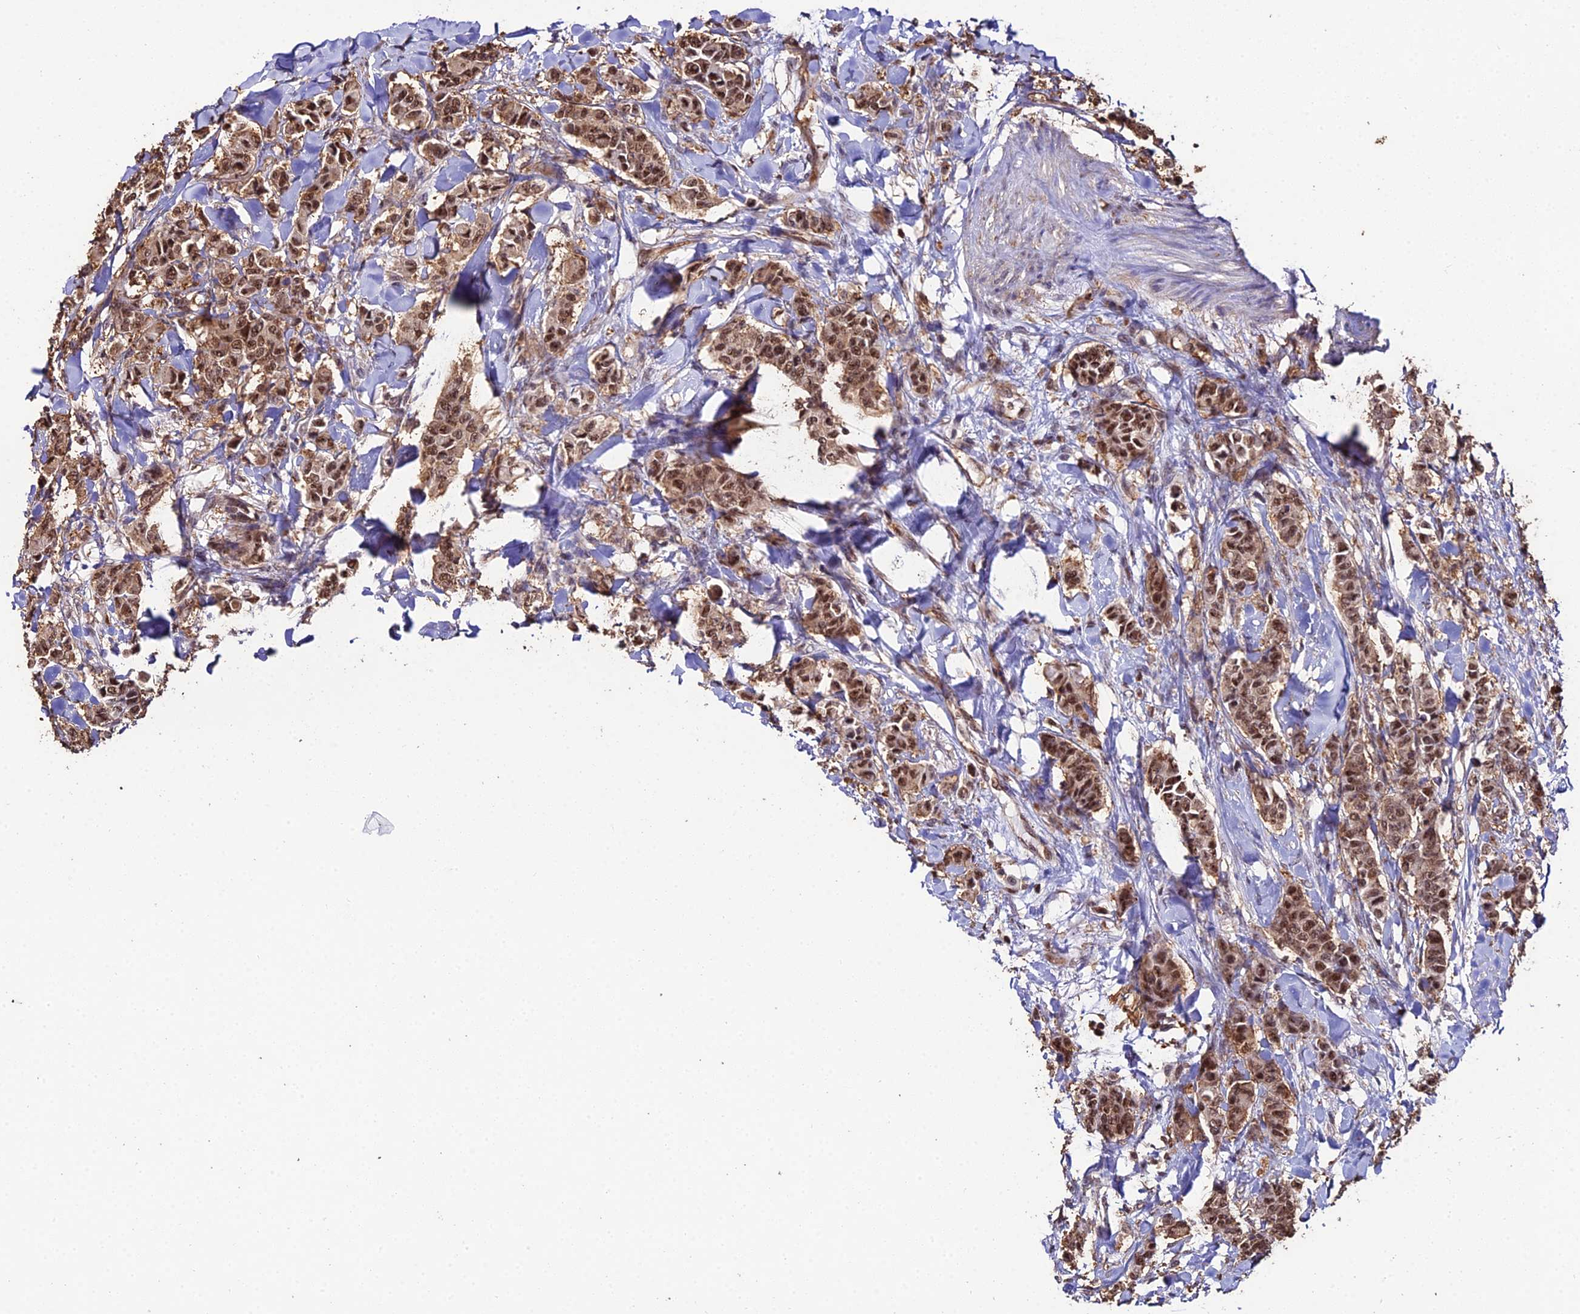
{"staining": {"intensity": "moderate", "quantity": ">75%", "location": "cytoplasmic/membranous,nuclear"}, "tissue": "breast cancer", "cell_type": "Tumor cells", "image_type": "cancer", "snomed": [{"axis": "morphology", "description": "Duct carcinoma"}, {"axis": "topography", "description": "Breast"}], "caption": "Immunohistochemical staining of breast cancer (intraductal carcinoma) reveals medium levels of moderate cytoplasmic/membranous and nuclear expression in about >75% of tumor cells.", "gene": "PPP4C", "patient": {"sex": "female", "age": 40}}